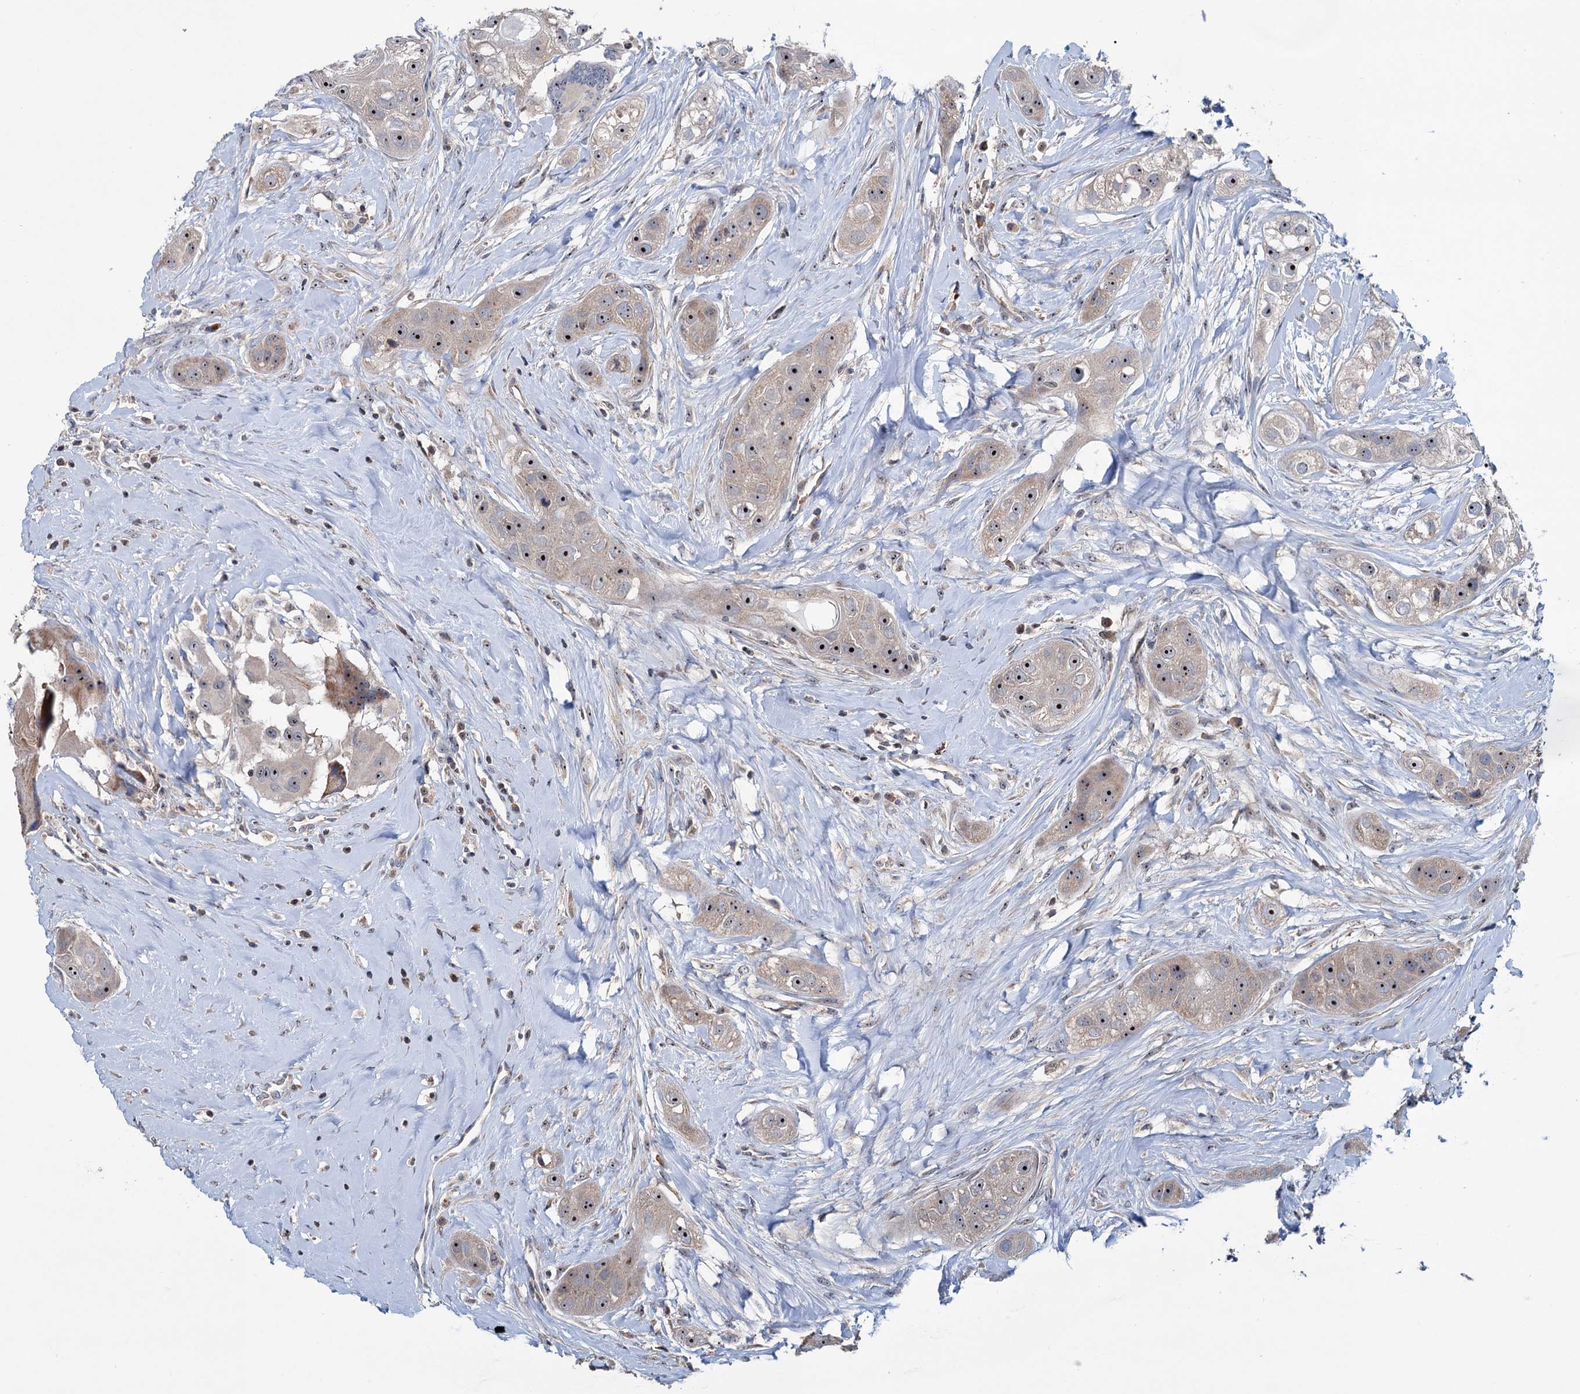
{"staining": {"intensity": "moderate", "quantity": ">75%", "location": "nuclear"}, "tissue": "head and neck cancer", "cell_type": "Tumor cells", "image_type": "cancer", "snomed": [{"axis": "morphology", "description": "Normal tissue, NOS"}, {"axis": "morphology", "description": "Squamous cell carcinoma, NOS"}, {"axis": "topography", "description": "Skeletal muscle"}, {"axis": "topography", "description": "Head-Neck"}], "caption": "Approximately >75% of tumor cells in head and neck squamous cell carcinoma display moderate nuclear protein expression as visualized by brown immunohistochemical staining.", "gene": "HTR3B", "patient": {"sex": "male", "age": 51}}